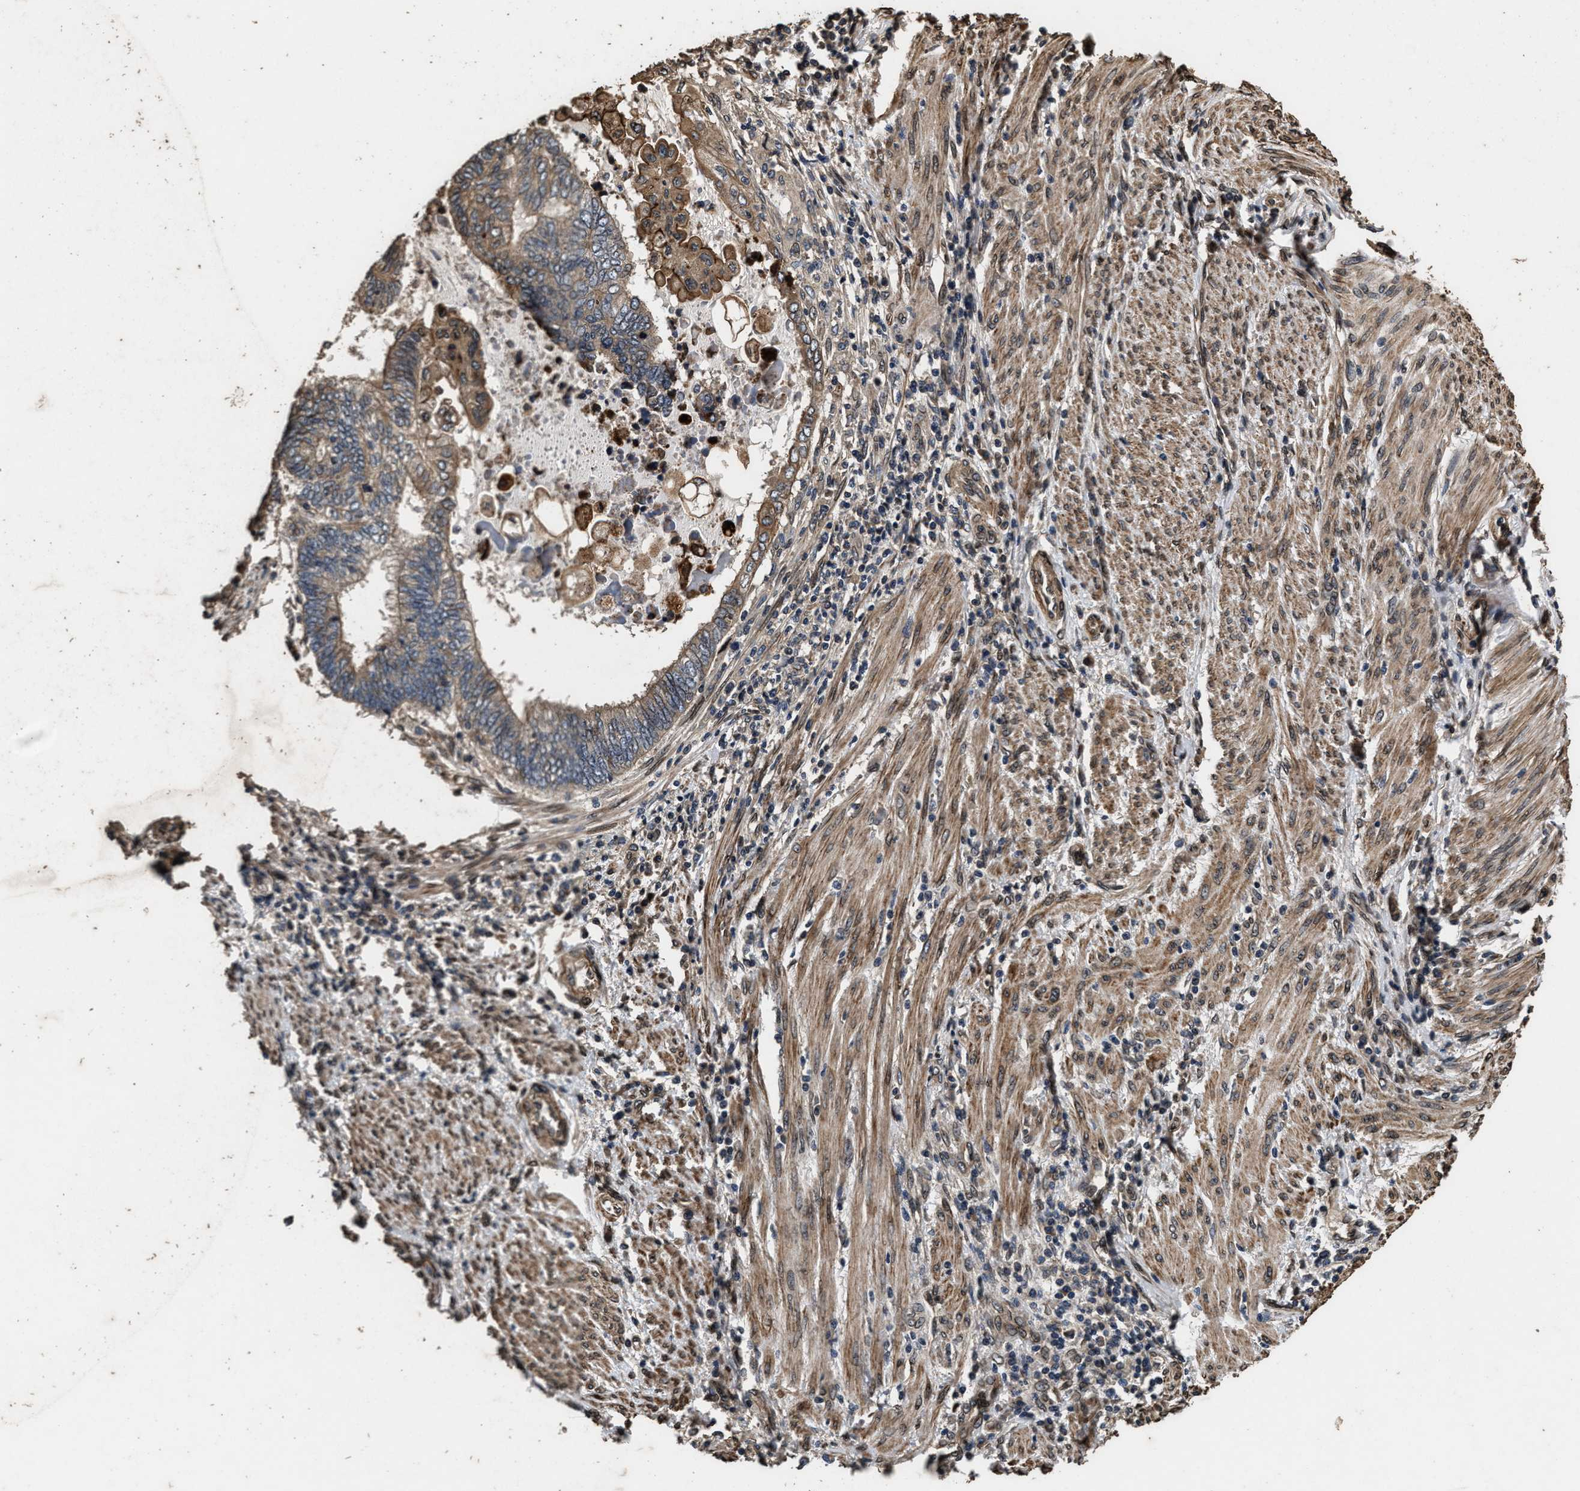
{"staining": {"intensity": "weak", "quantity": ">75%", "location": "cytoplasmic/membranous"}, "tissue": "endometrial cancer", "cell_type": "Tumor cells", "image_type": "cancer", "snomed": [{"axis": "morphology", "description": "Adenocarcinoma, NOS"}, {"axis": "topography", "description": "Uterus"}, {"axis": "topography", "description": "Endometrium"}], "caption": "Protein expression analysis of human adenocarcinoma (endometrial) reveals weak cytoplasmic/membranous expression in about >75% of tumor cells. The protein of interest is shown in brown color, while the nuclei are stained blue.", "gene": "ACCS", "patient": {"sex": "female", "age": 70}}